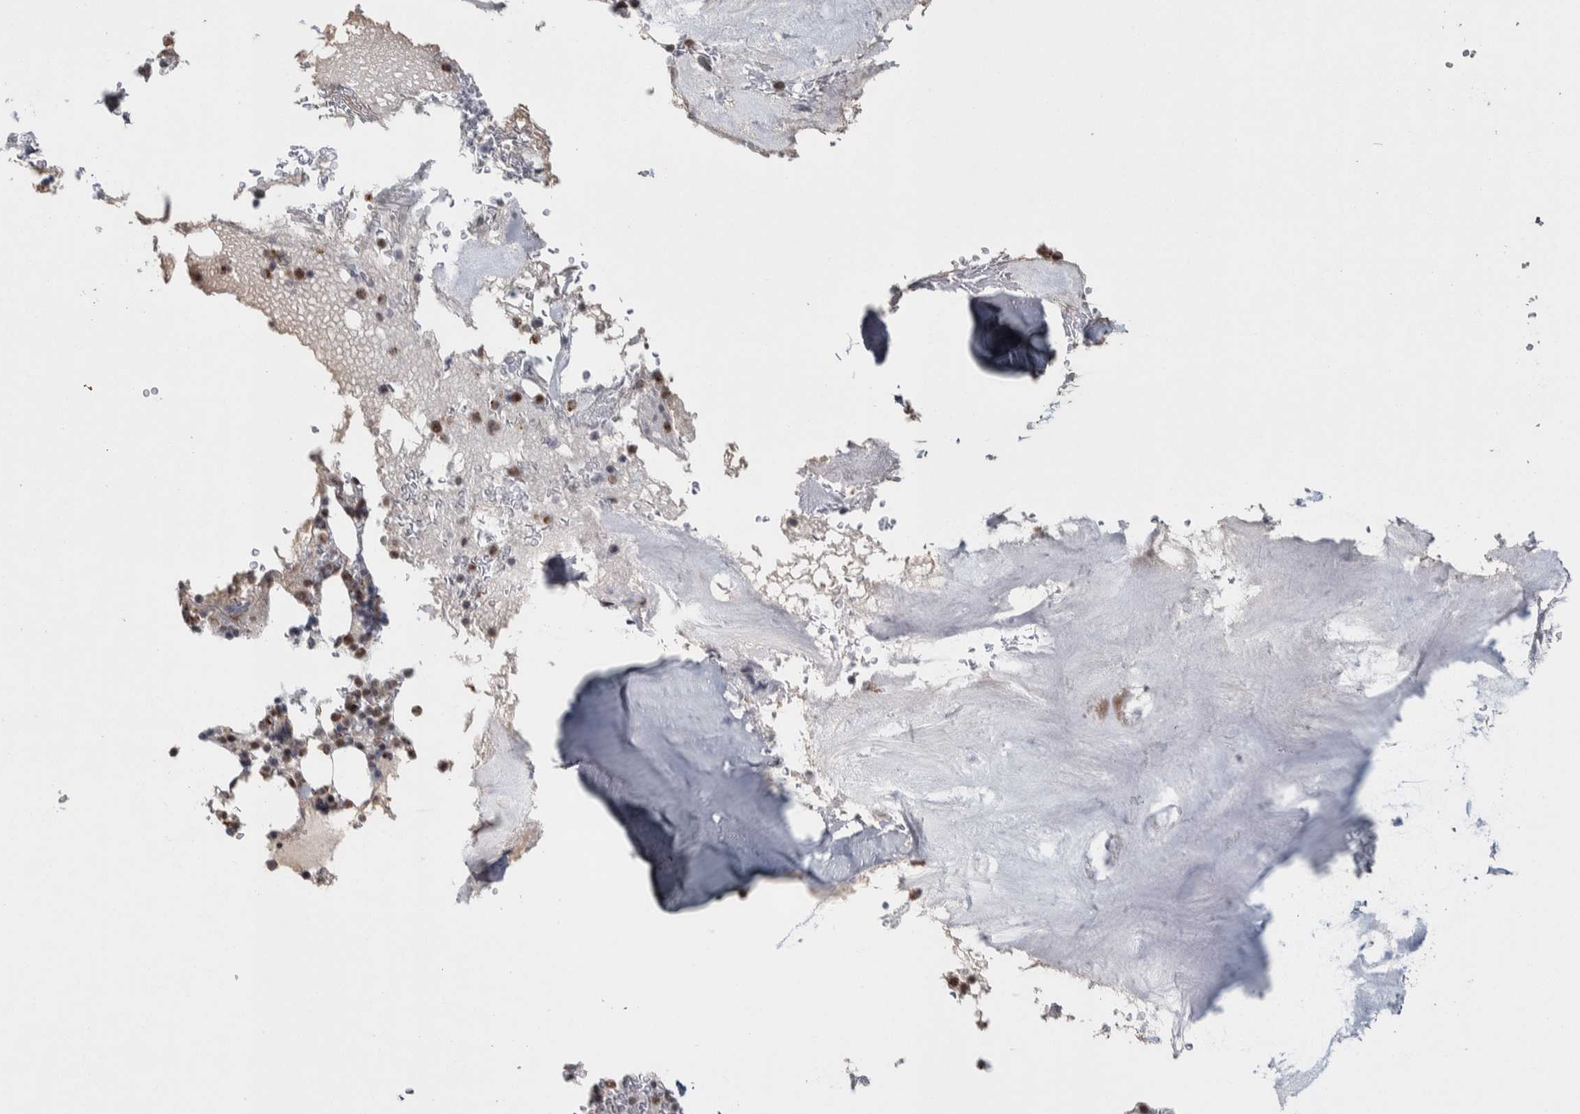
{"staining": {"intensity": "moderate", "quantity": "25%-75%", "location": "nuclear"}, "tissue": "bone marrow", "cell_type": "Hematopoietic cells", "image_type": "normal", "snomed": [{"axis": "morphology", "description": "Normal tissue, NOS"}, {"axis": "topography", "description": "Bone marrow"}], "caption": "Hematopoietic cells show medium levels of moderate nuclear positivity in approximately 25%-75% of cells in normal bone marrow.", "gene": "ASPN", "patient": {"sex": "female", "age": 81}}